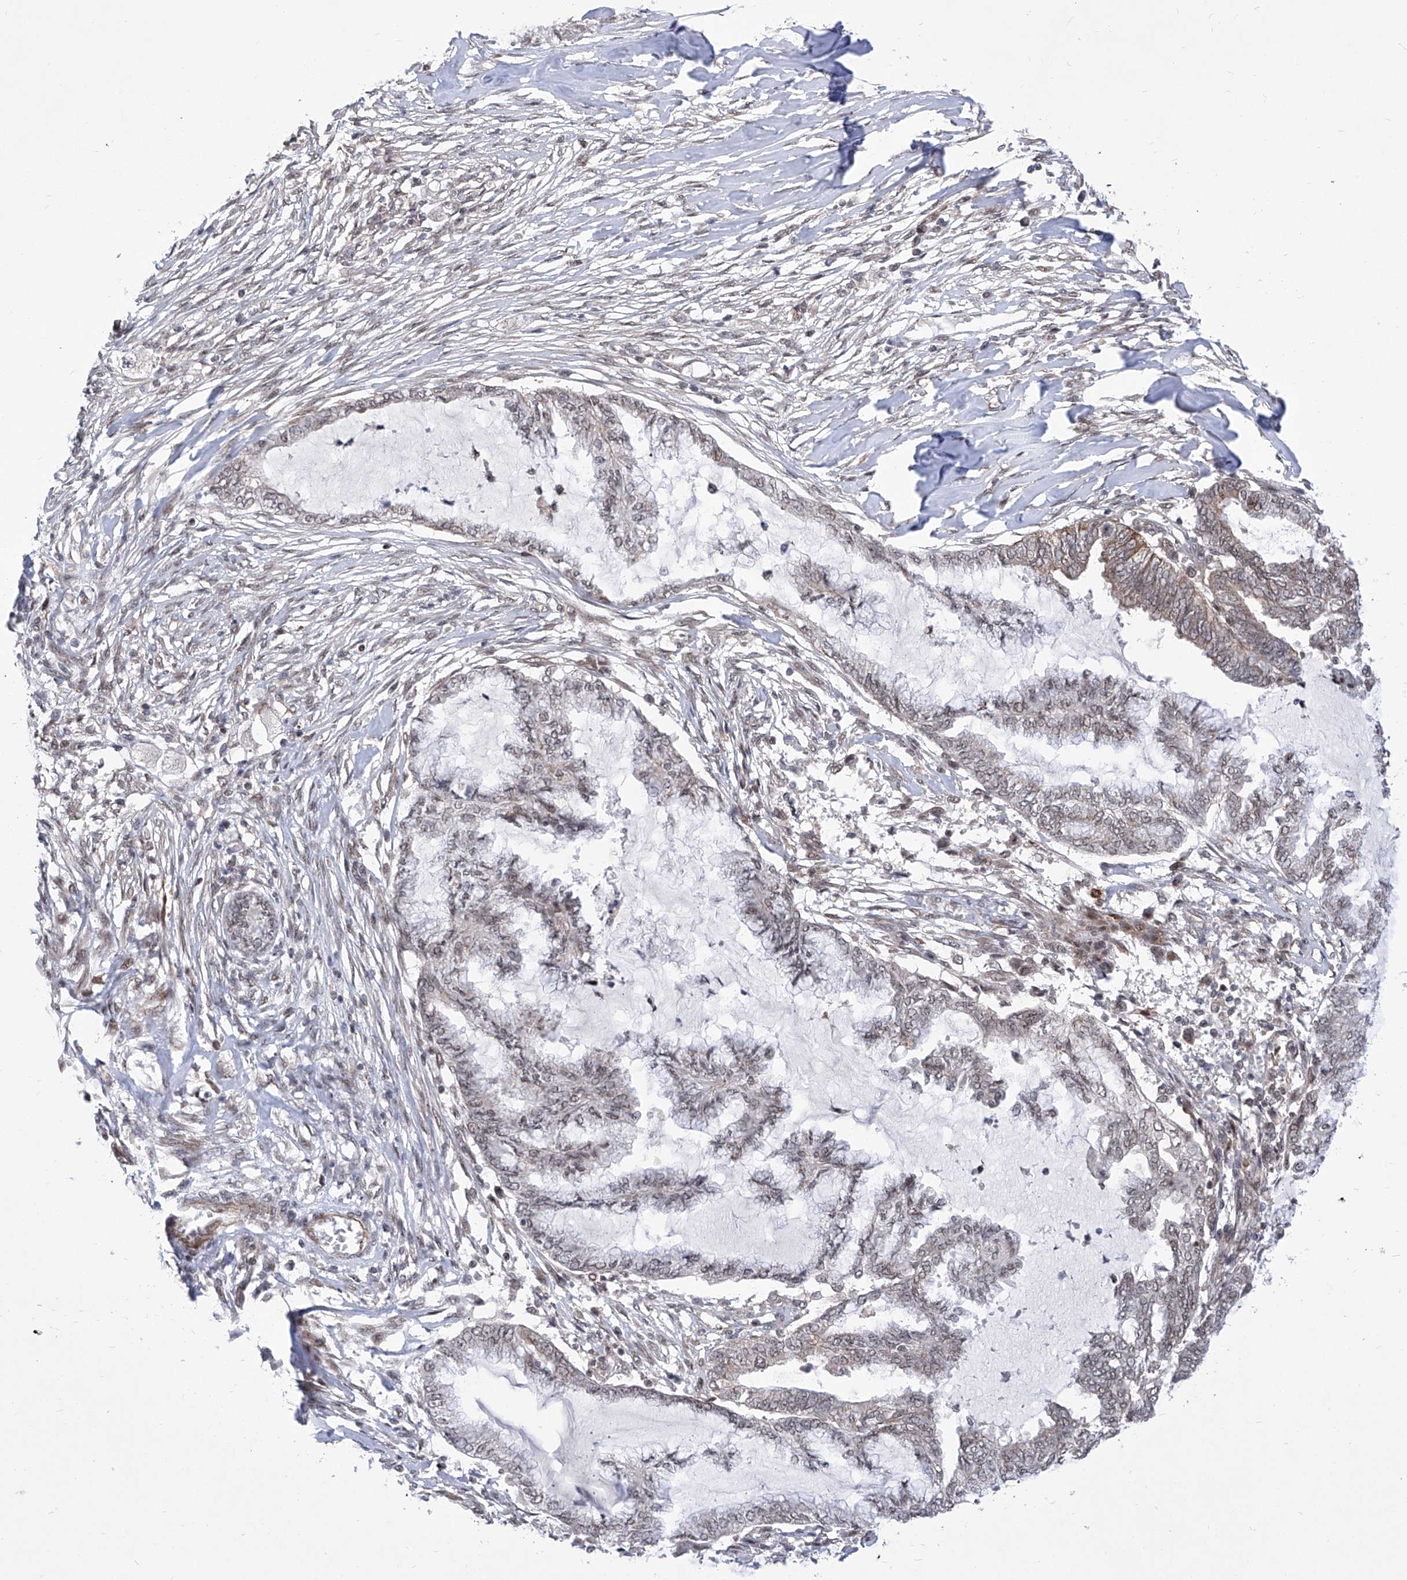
{"staining": {"intensity": "weak", "quantity": ">75%", "location": "nuclear"}, "tissue": "endometrial cancer", "cell_type": "Tumor cells", "image_type": "cancer", "snomed": [{"axis": "morphology", "description": "Adenocarcinoma, NOS"}, {"axis": "topography", "description": "Endometrium"}], "caption": "Immunohistochemical staining of adenocarcinoma (endometrial) shows low levels of weak nuclear expression in approximately >75% of tumor cells. (brown staining indicates protein expression, while blue staining denotes nuclei).", "gene": "CEP290", "patient": {"sex": "female", "age": 86}}